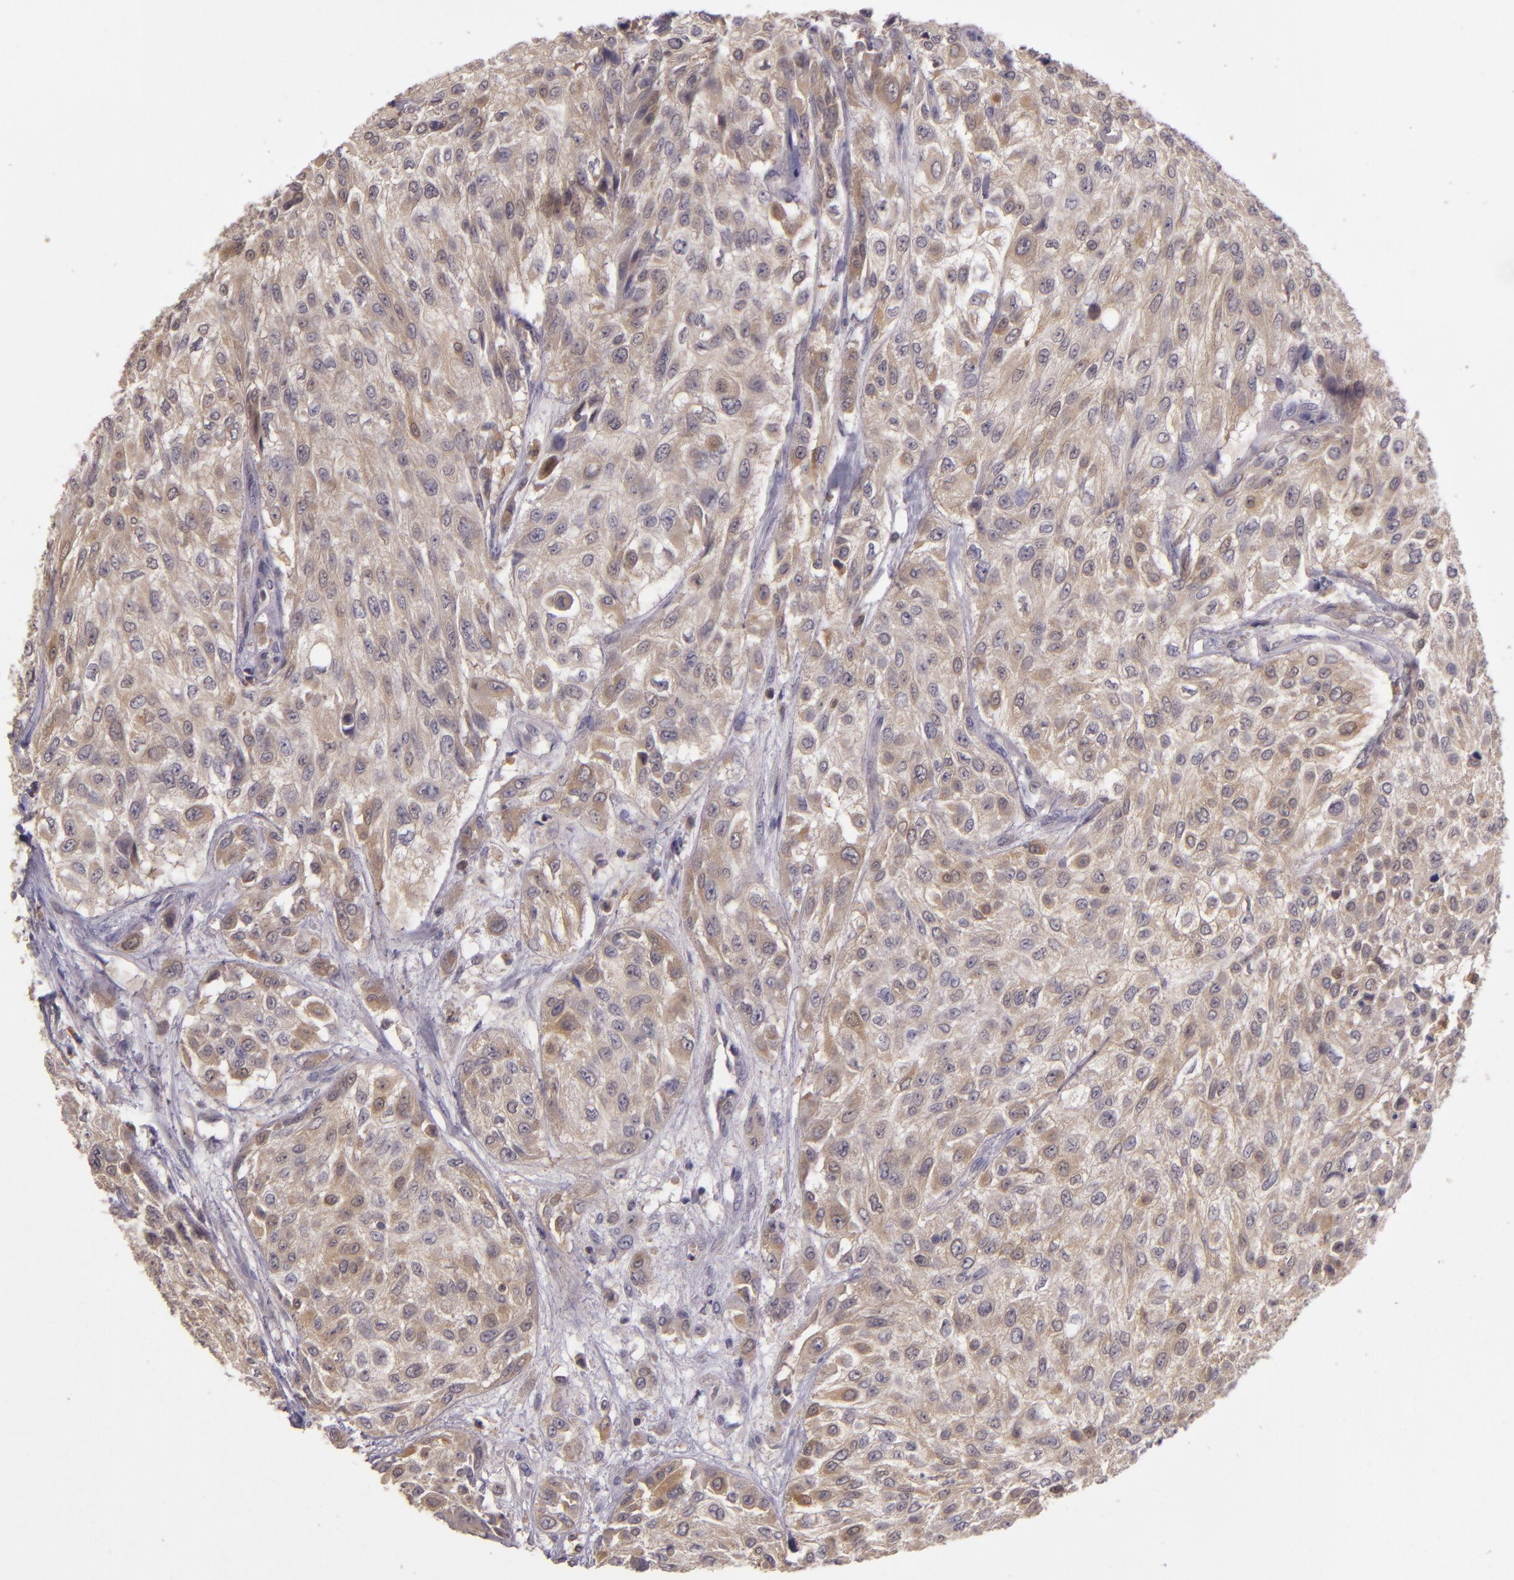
{"staining": {"intensity": "weak", "quantity": ">75%", "location": "cytoplasmic/membranous"}, "tissue": "urothelial cancer", "cell_type": "Tumor cells", "image_type": "cancer", "snomed": [{"axis": "morphology", "description": "Urothelial carcinoma, High grade"}, {"axis": "topography", "description": "Urinary bladder"}], "caption": "Protein staining by immunohistochemistry (IHC) demonstrates weak cytoplasmic/membranous expression in about >75% of tumor cells in urothelial carcinoma (high-grade).", "gene": "FHIT", "patient": {"sex": "male", "age": 57}}